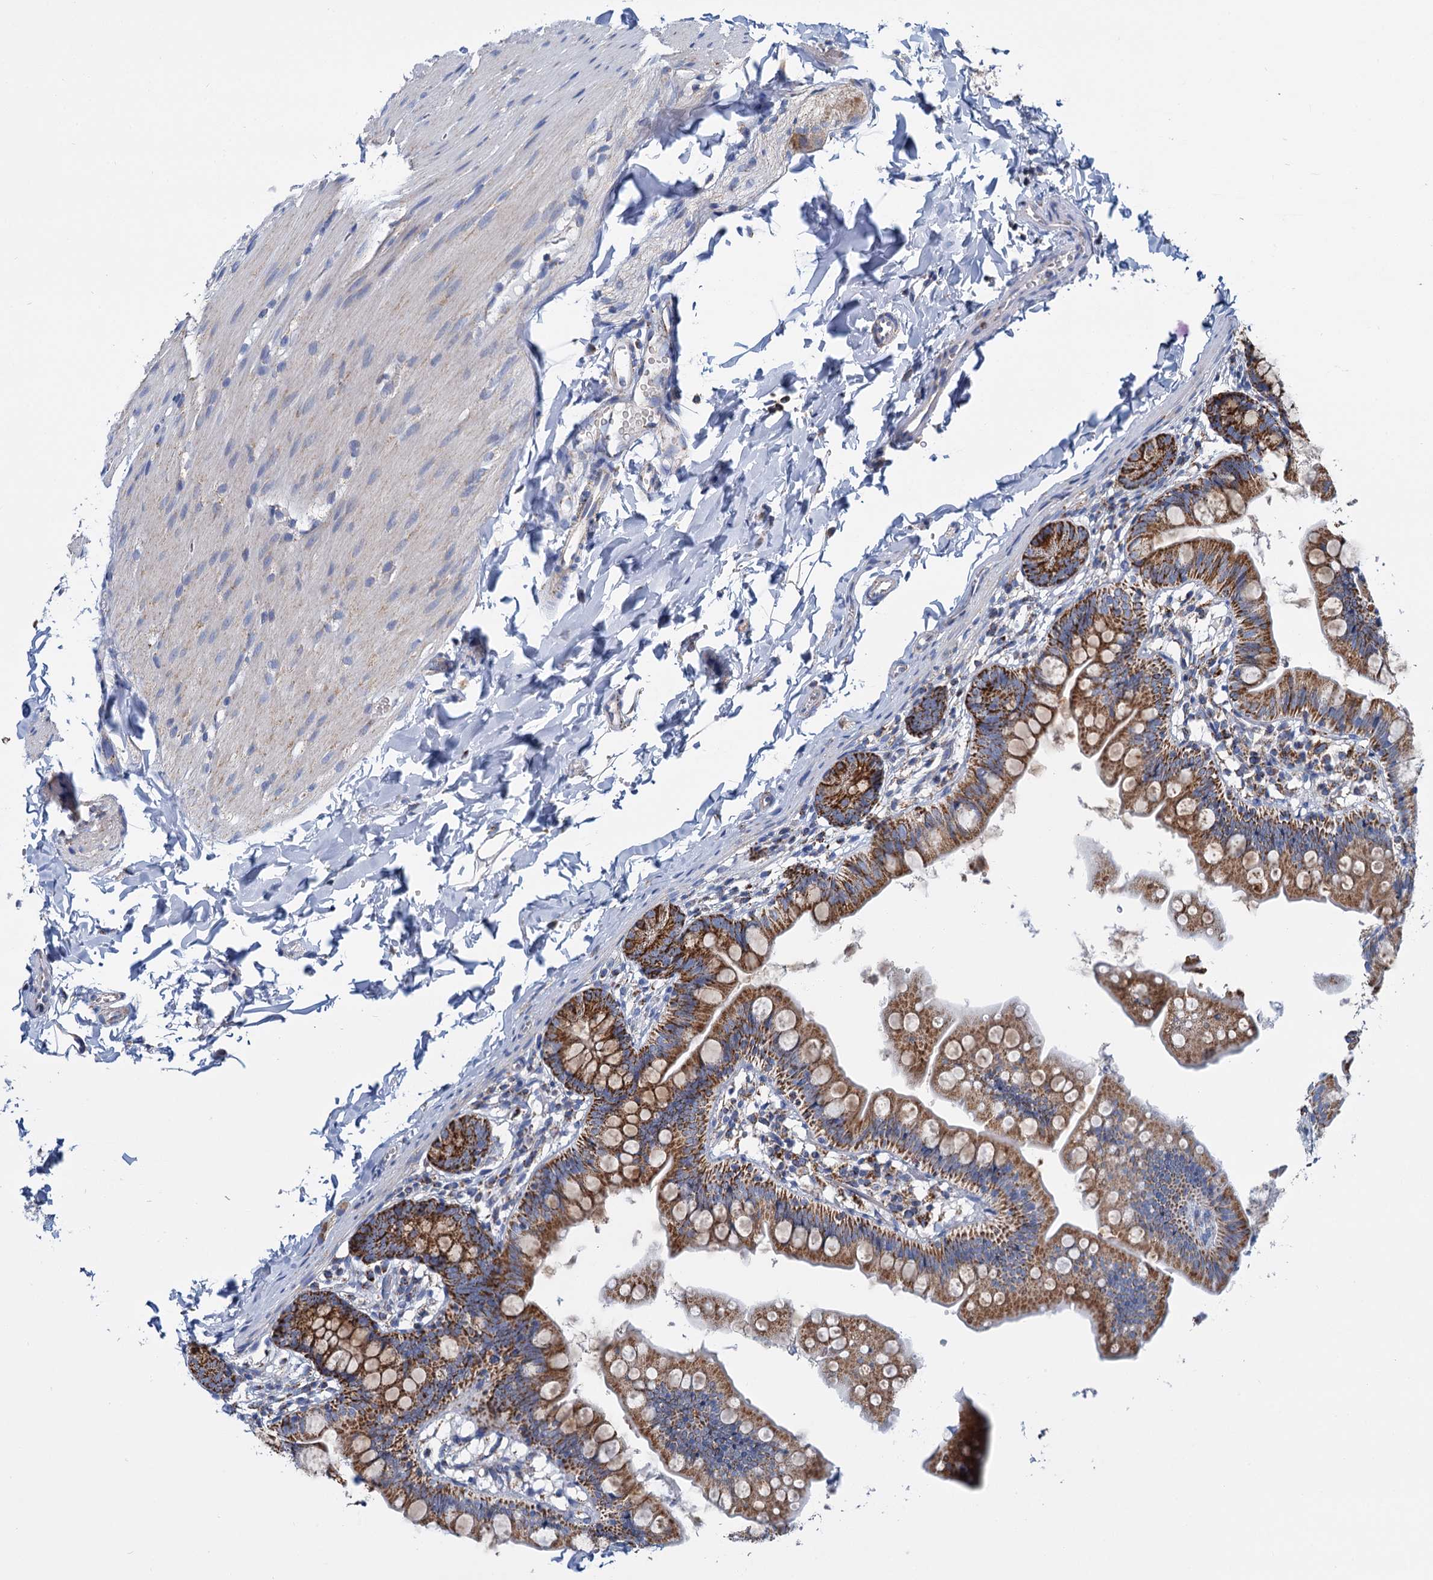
{"staining": {"intensity": "strong", "quantity": ">75%", "location": "cytoplasmic/membranous"}, "tissue": "small intestine", "cell_type": "Glandular cells", "image_type": "normal", "snomed": [{"axis": "morphology", "description": "Normal tissue, NOS"}, {"axis": "topography", "description": "Small intestine"}], "caption": "Immunohistochemical staining of benign small intestine exhibits >75% levels of strong cytoplasmic/membranous protein expression in about >75% of glandular cells. The staining was performed using DAB, with brown indicating positive protein expression. Nuclei are stained blue with hematoxylin.", "gene": "CCP110", "patient": {"sex": "male", "age": 7}}